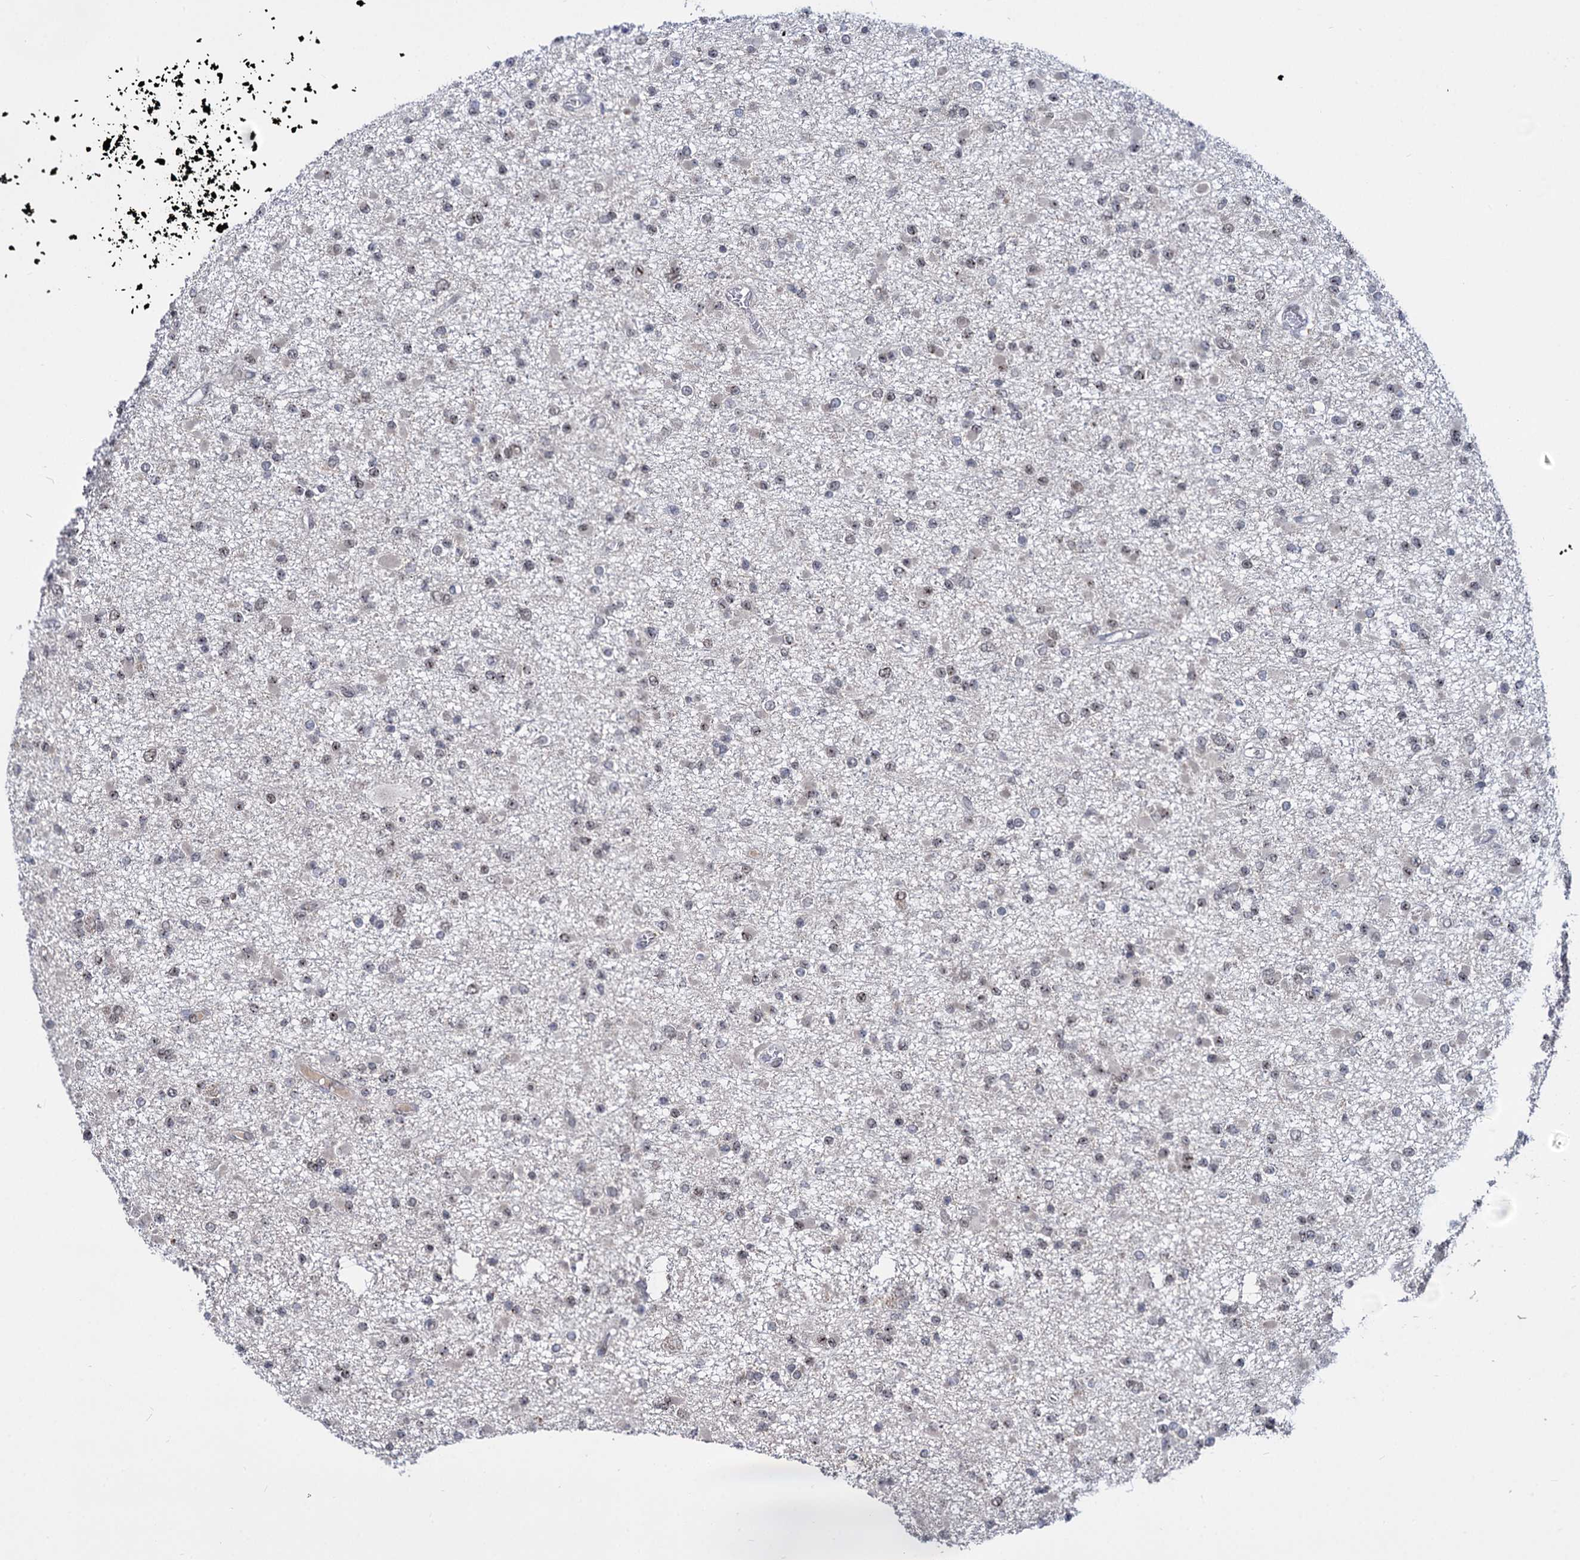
{"staining": {"intensity": "weak", "quantity": "<25%", "location": "nuclear"}, "tissue": "glioma", "cell_type": "Tumor cells", "image_type": "cancer", "snomed": [{"axis": "morphology", "description": "Glioma, malignant, Low grade"}, {"axis": "topography", "description": "Brain"}], "caption": "A histopathology image of human glioma is negative for staining in tumor cells.", "gene": "SMCHD1", "patient": {"sex": "female", "age": 22}}